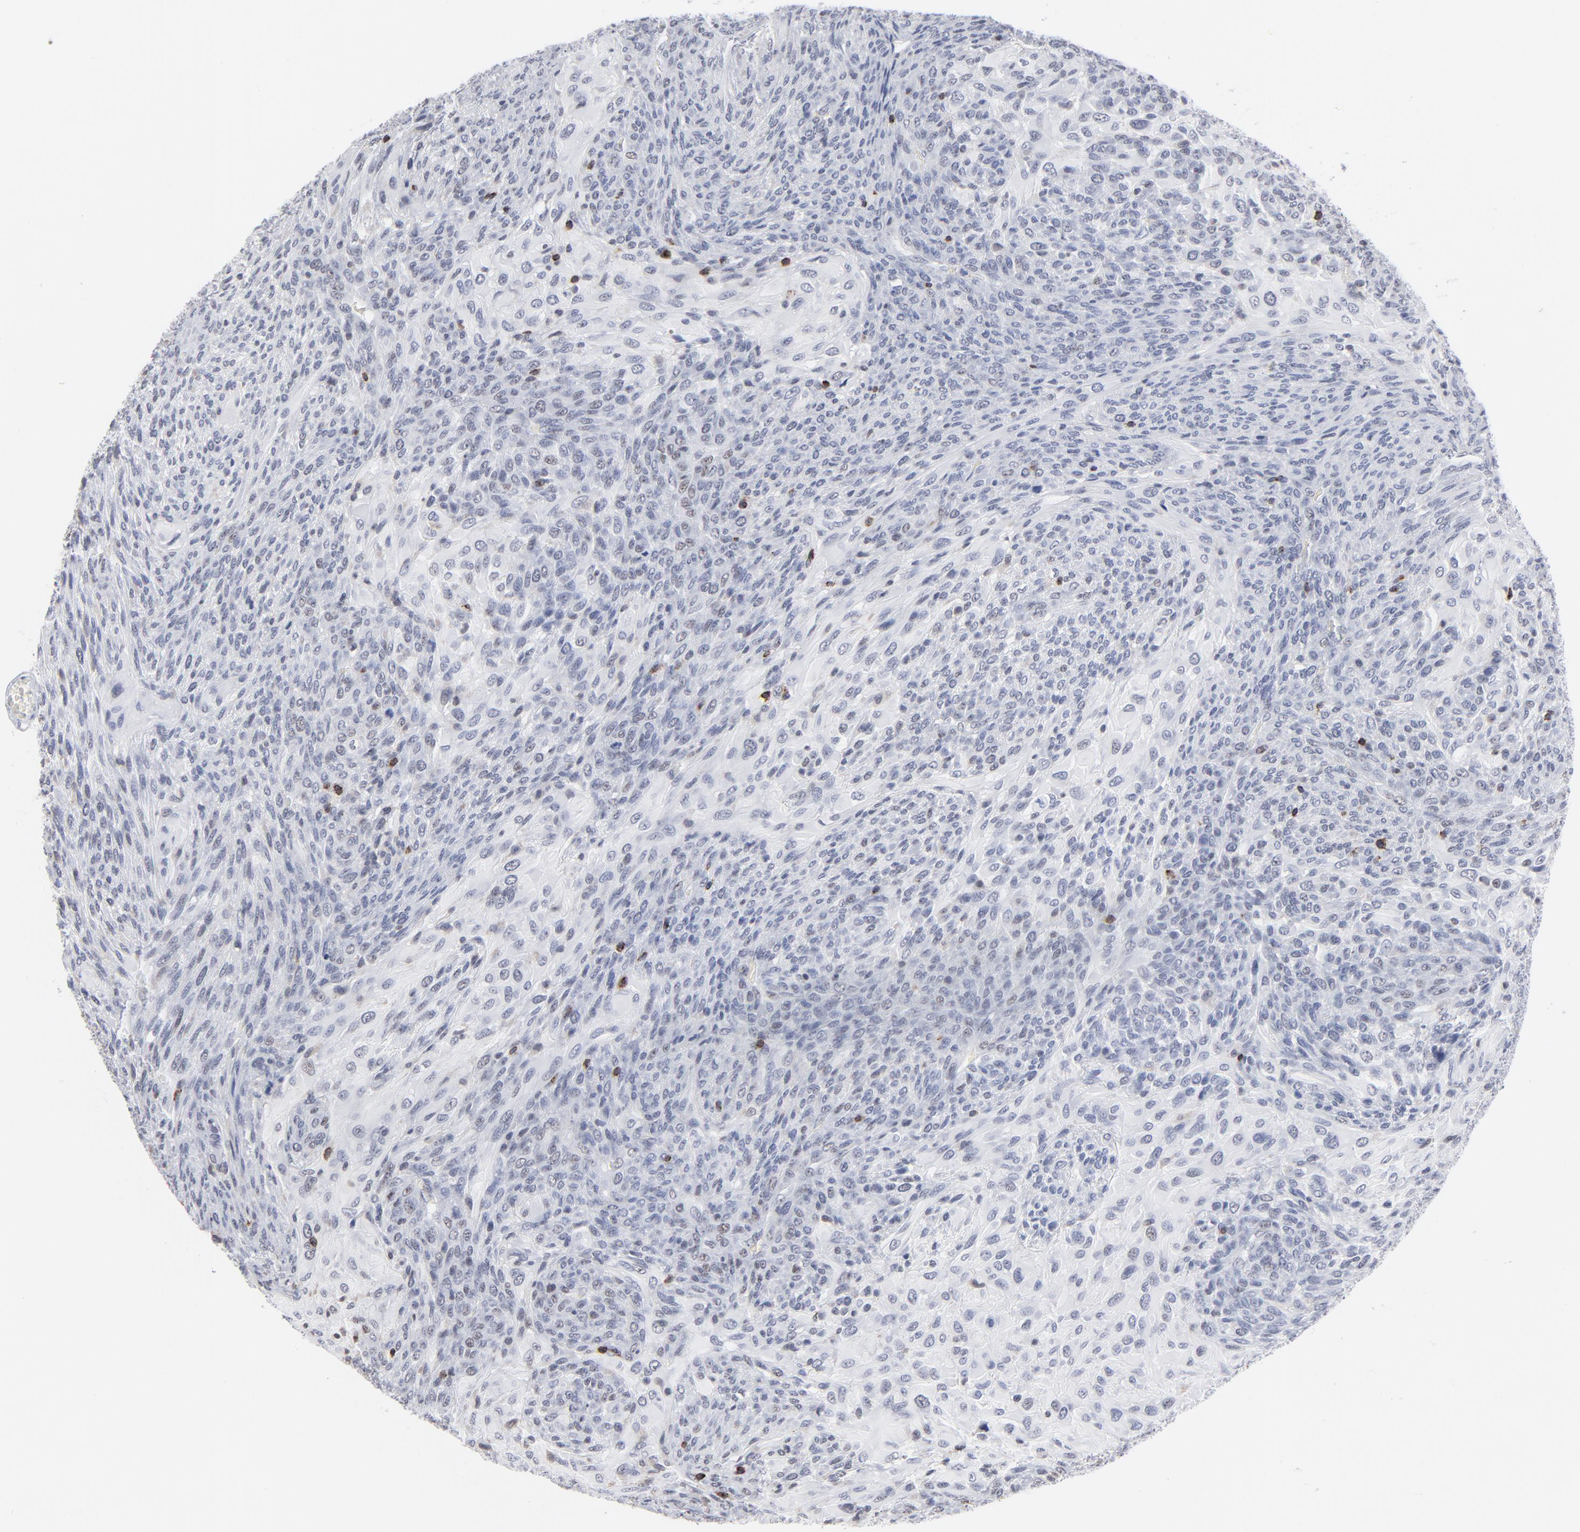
{"staining": {"intensity": "weak", "quantity": "<25%", "location": "nuclear"}, "tissue": "glioma", "cell_type": "Tumor cells", "image_type": "cancer", "snomed": [{"axis": "morphology", "description": "Glioma, malignant, High grade"}, {"axis": "topography", "description": "Cerebral cortex"}], "caption": "Tumor cells are negative for protein expression in human malignant high-grade glioma.", "gene": "CD2", "patient": {"sex": "female", "age": 55}}